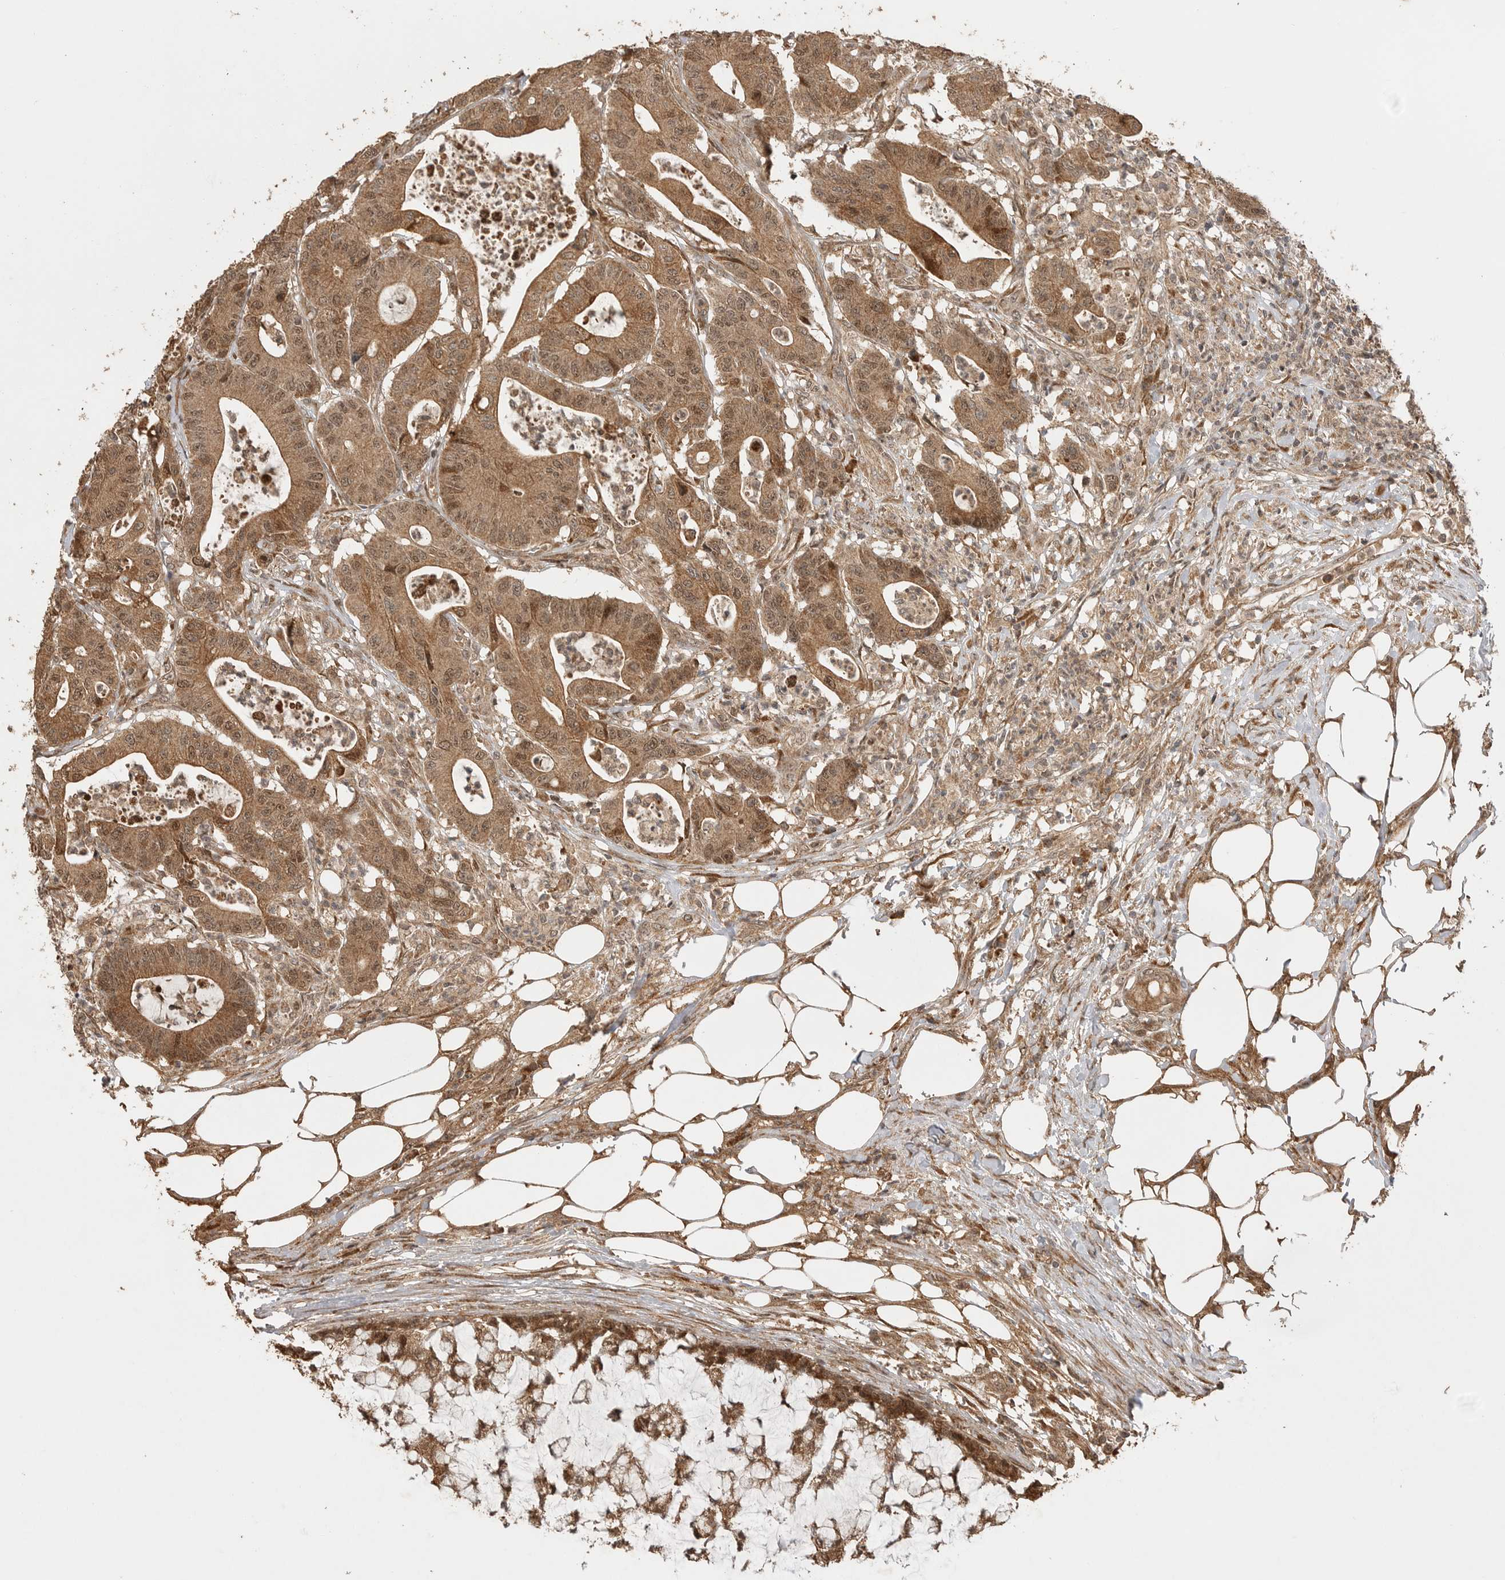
{"staining": {"intensity": "moderate", "quantity": ">75%", "location": "cytoplasmic/membranous"}, "tissue": "colorectal cancer", "cell_type": "Tumor cells", "image_type": "cancer", "snomed": [{"axis": "morphology", "description": "Adenocarcinoma, NOS"}, {"axis": "topography", "description": "Colon"}], "caption": "Immunohistochemistry histopathology image of neoplastic tissue: adenocarcinoma (colorectal) stained using IHC reveals medium levels of moderate protein expression localized specifically in the cytoplasmic/membranous of tumor cells, appearing as a cytoplasmic/membranous brown color.", "gene": "BOC", "patient": {"sex": "female", "age": 84}}